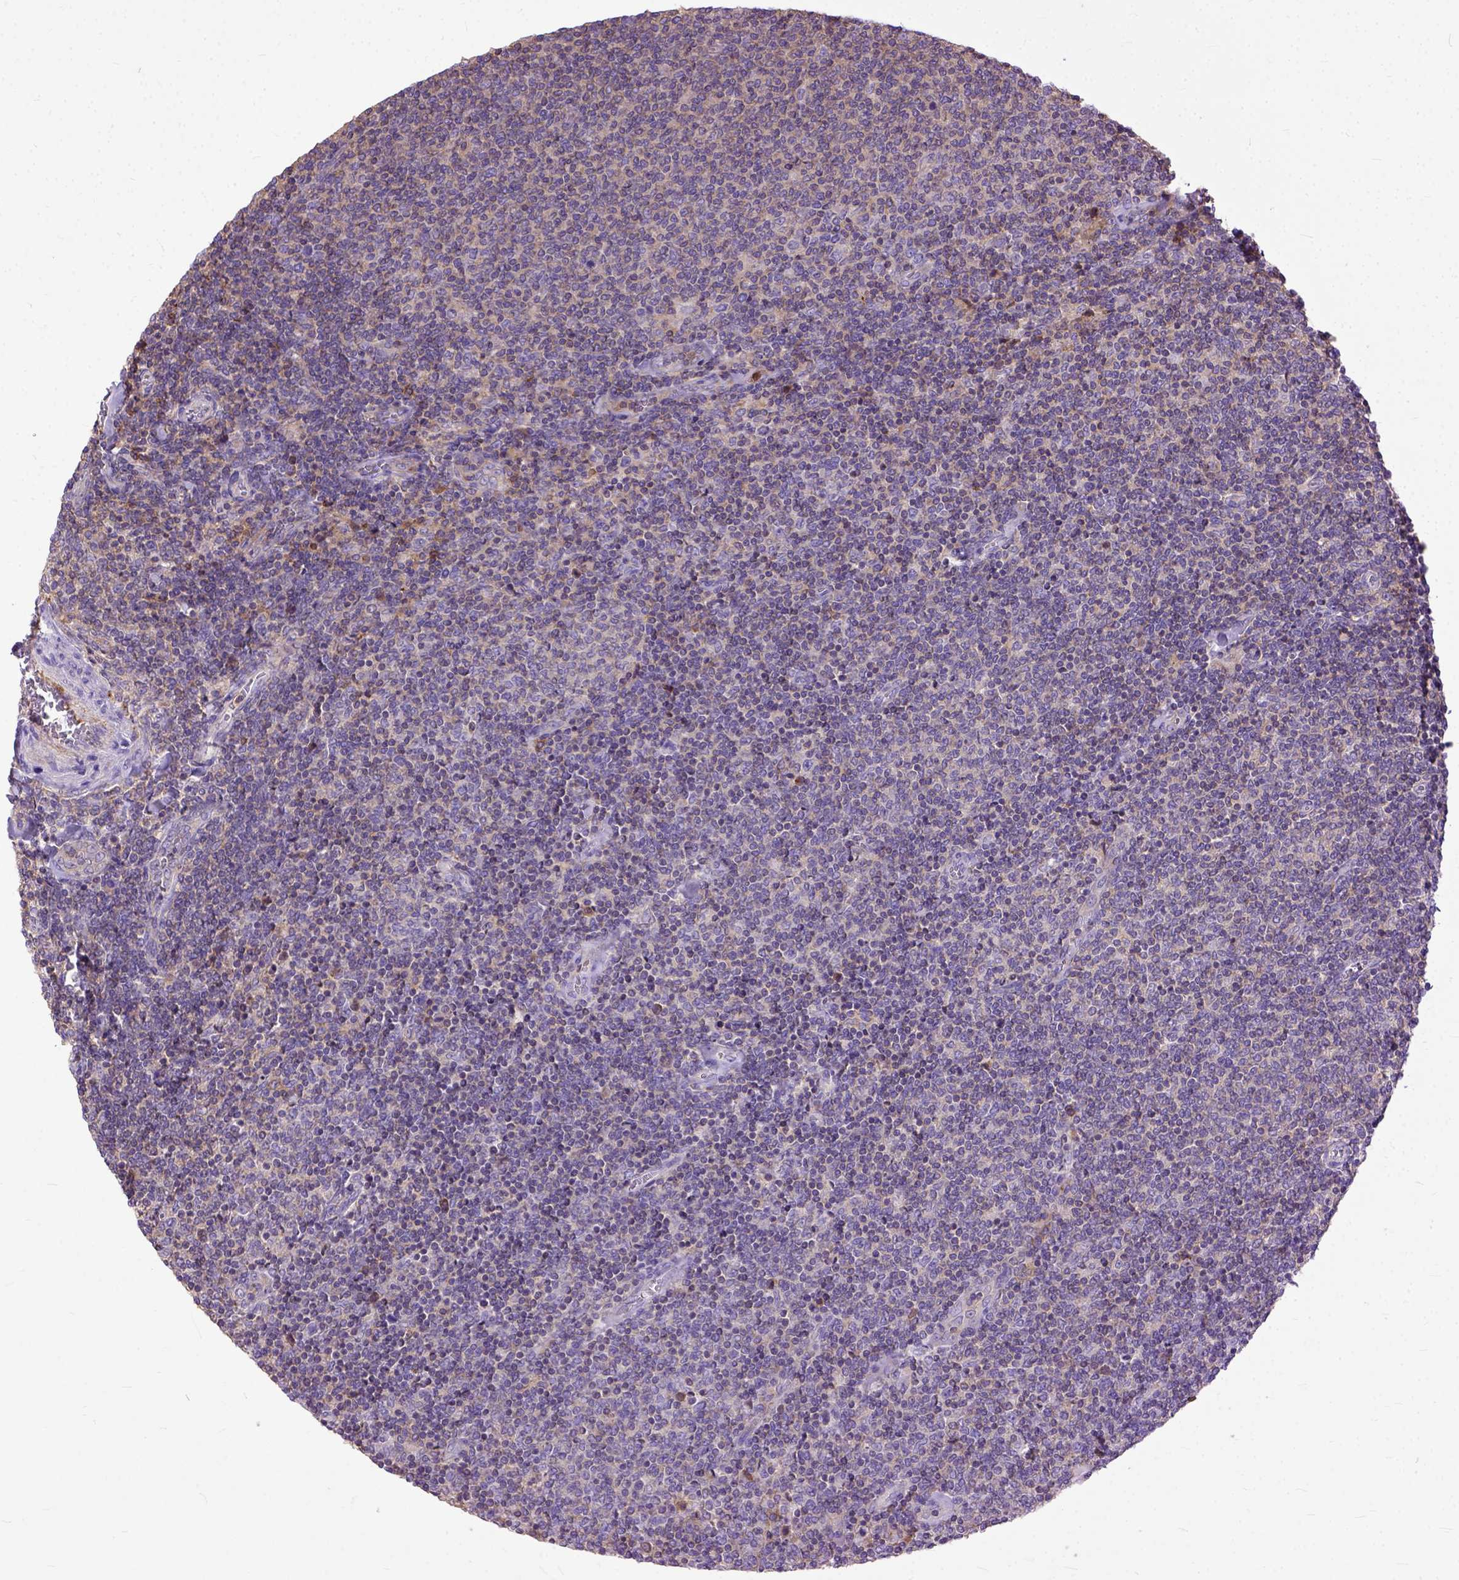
{"staining": {"intensity": "moderate", "quantity": "<25%", "location": "cytoplasmic/membranous"}, "tissue": "lymphoma", "cell_type": "Tumor cells", "image_type": "cancer", "snomed": [{"axis": "morphology", "description": "Malignant lymphoma, non-Hodgkin's type, Low grade"}, {"axis": "topography", "description": "Lymph node"}], "caption": "A high-resolution micrograph shows immunohistochemistry (IHC) staining of low-grade malignant lymphoma, non-Hodgkin's type, which reveals moderate cytoplasmic/membranous positivity in about <25% of tumor cells. The protein of interest is shown in brown color, while the nuclei are stained blue.", "gene": "NAMPT", "patient": {"sex": "male", "age": 52}}